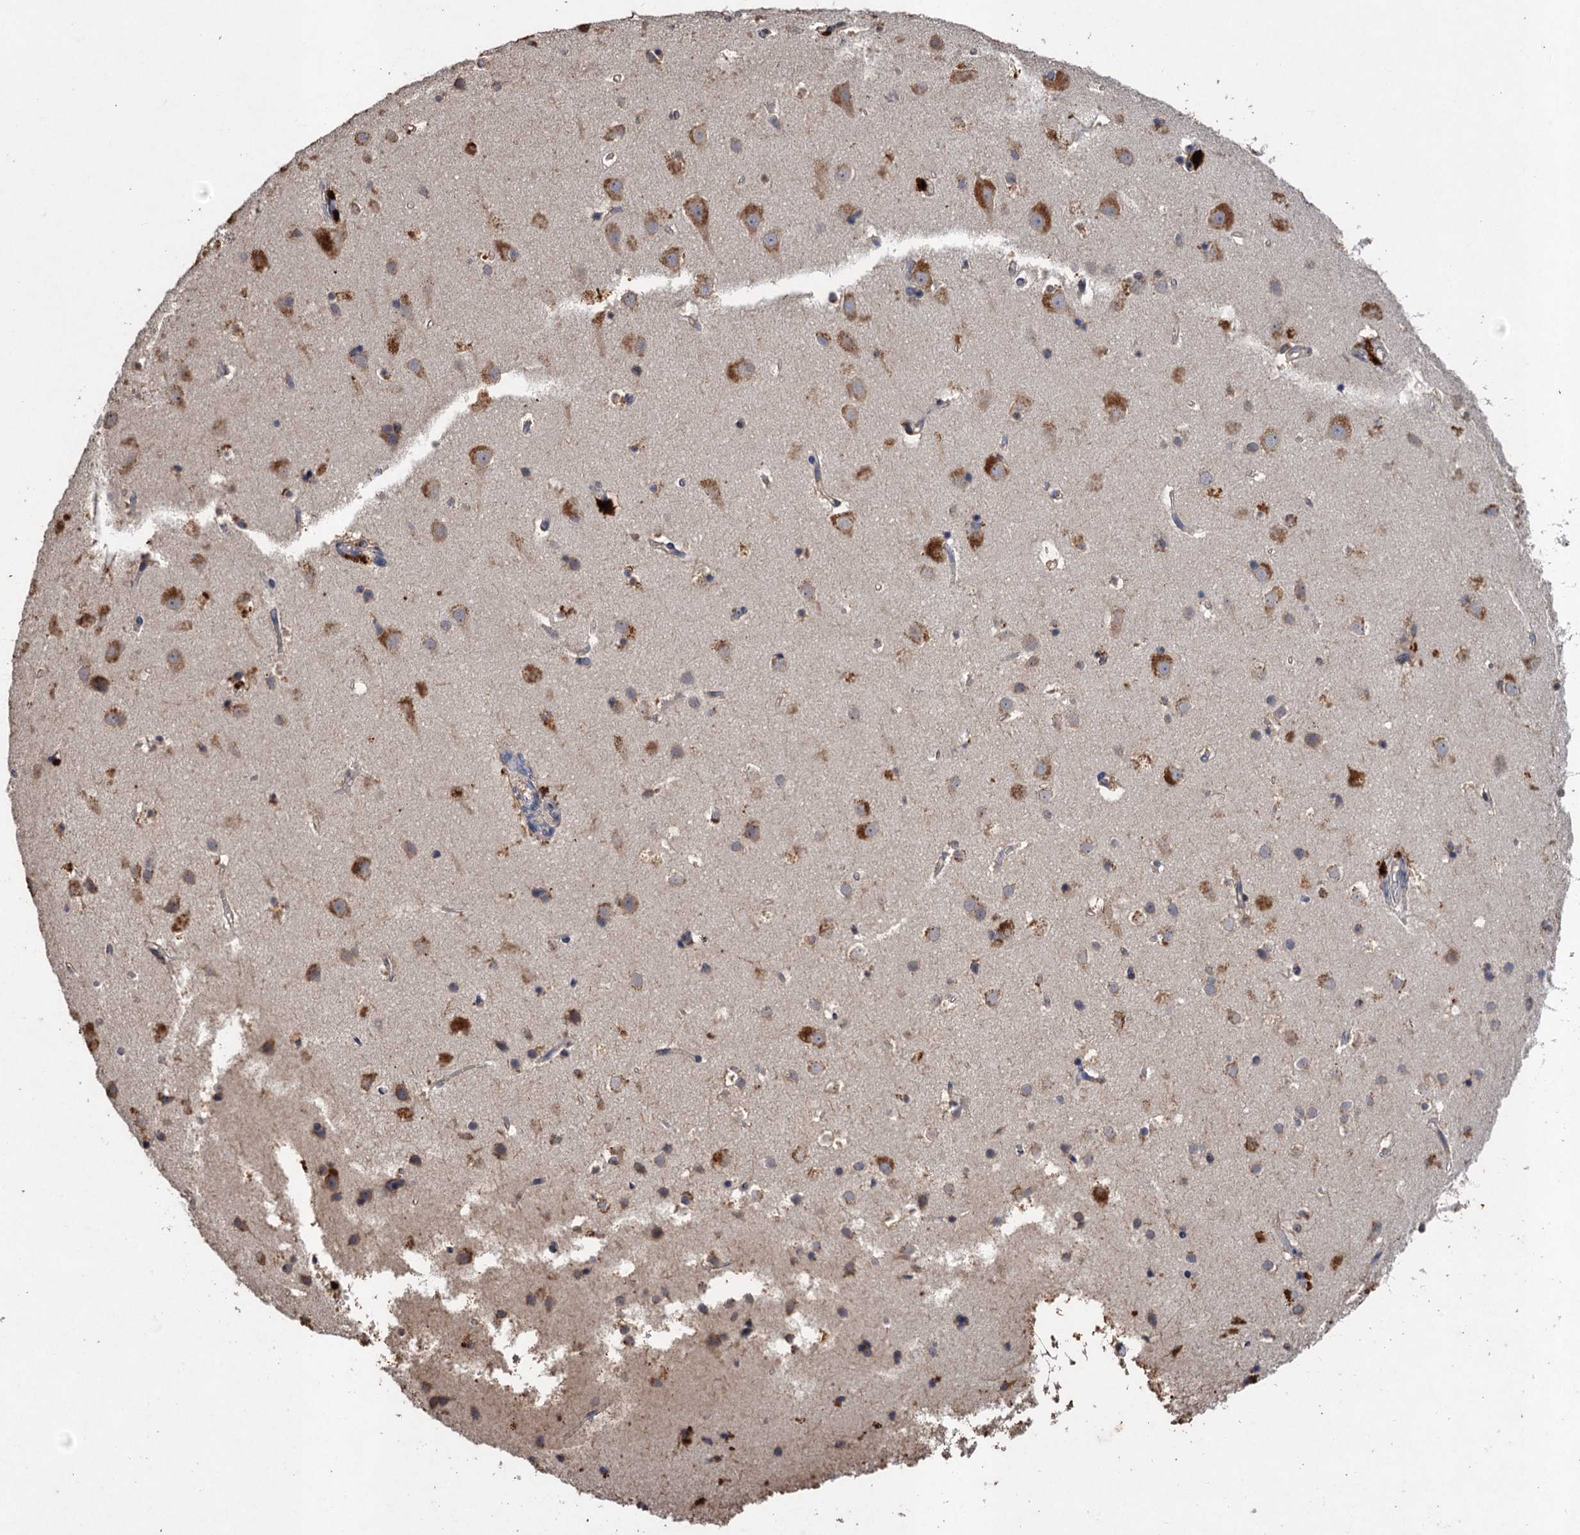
{"staining": {"intensity": "negative", "quantity": "none", "location": "none"}, "tissue": "cerebral cortex", "cell_type": "Endothelial cells", "image_type": "normal", "snomed": [{"axis": "morphology", "description": "Normal tissue, NOS"}, {"axis": "topography", "description": "Cerebral cortex"}], "caption": "An immunohistochemistry image of unremarkable cerebral cortex is shown. There is no staining in endothelial cells of cerebral cortex. (DAB (3,3'-diaminobenzidine) immunohistochemistry with hematoxylin counter stain).", "gene": "SCUBE3", "patient": {"sex": "male", "age": 54}}